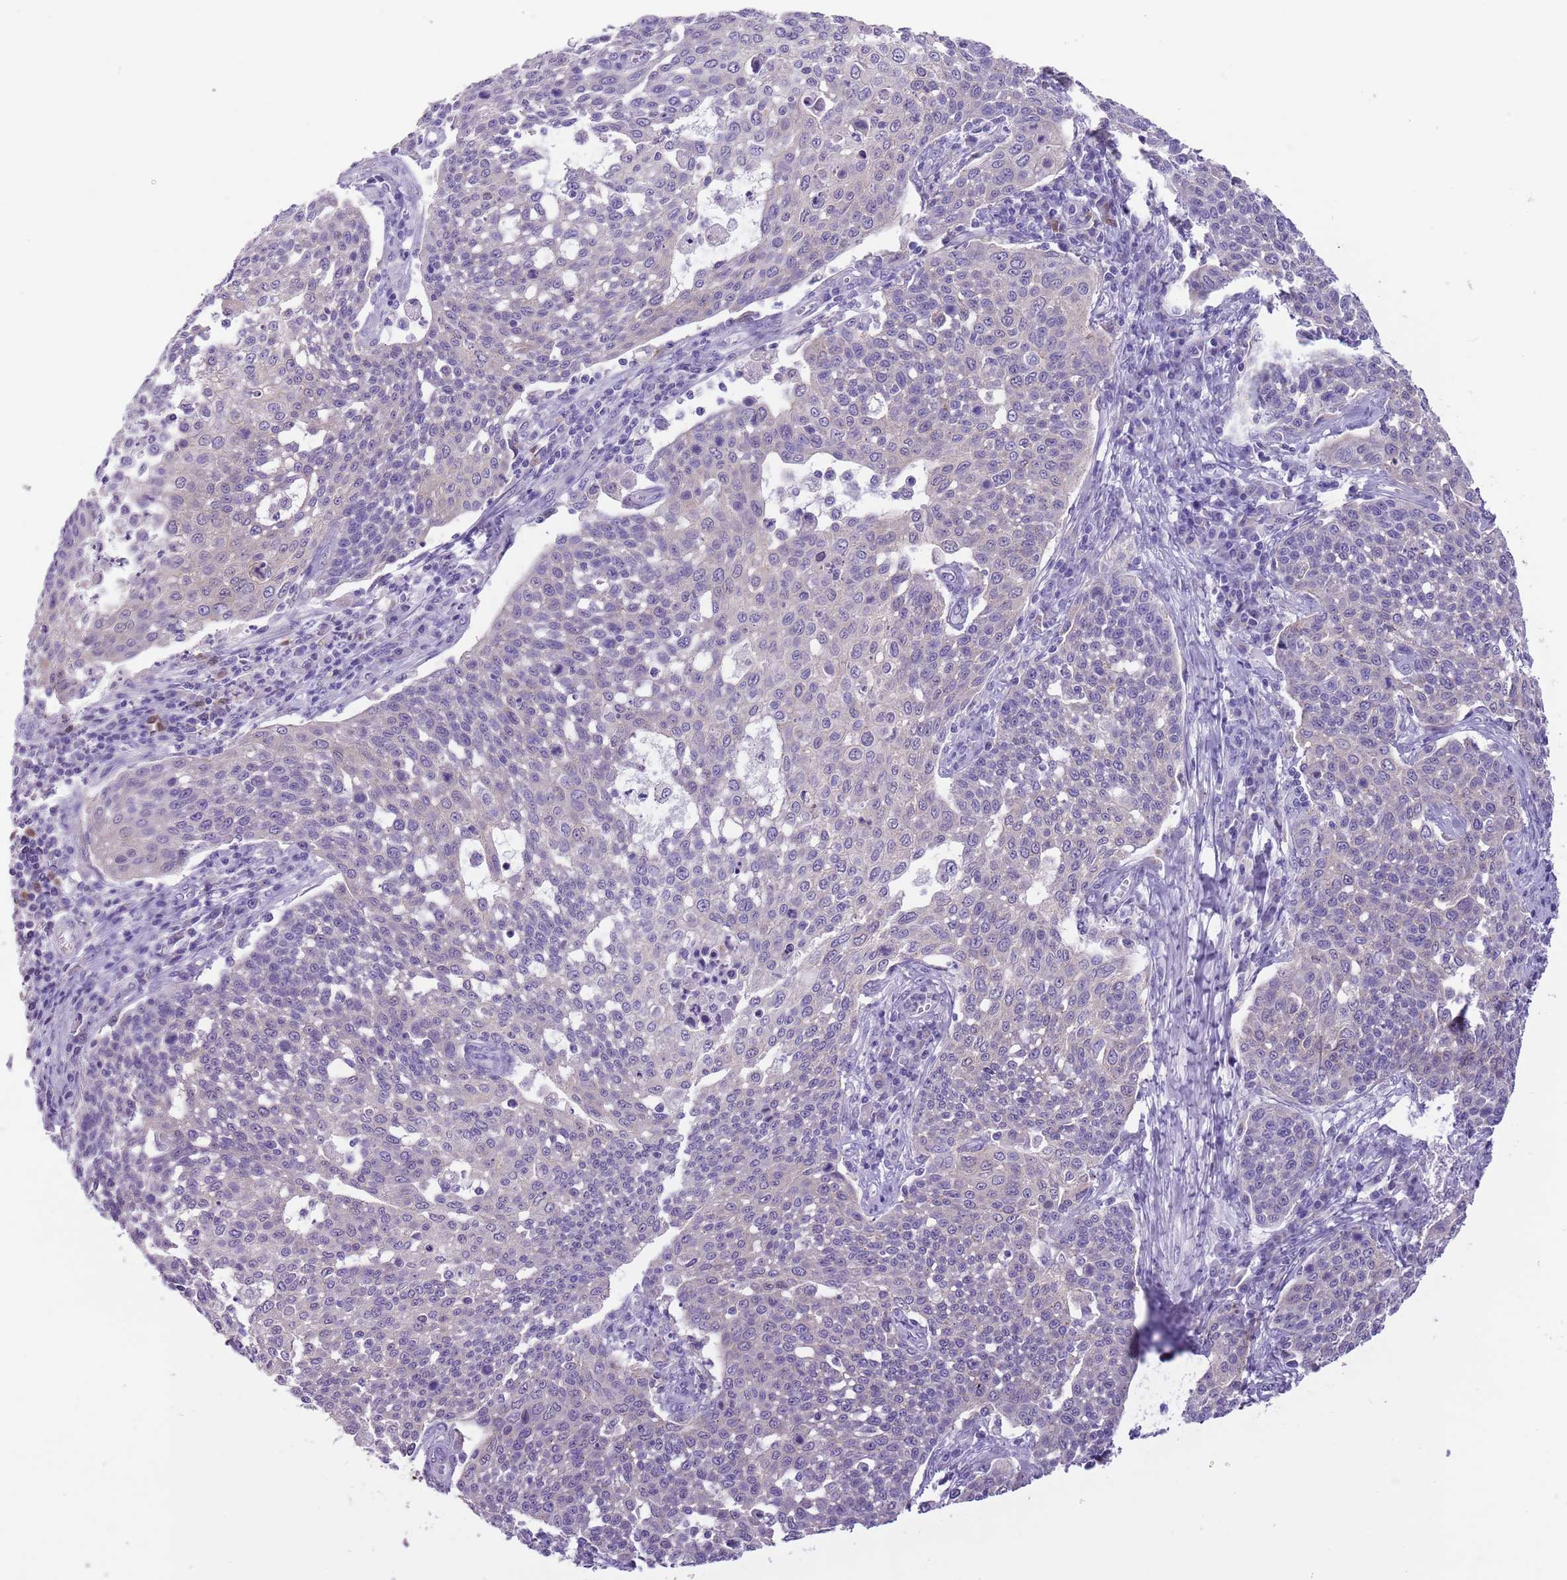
{"staining": {"intensity": "negative", "quantity": "none", "location": "none"}, "tissue": "cervical cancer", "cell_type": "Tumor cells", "image_type": "cancer", "snomed": [{"axis": "morphology", "description": "Squamous cell carcinoma, NOS"}, {"axis": "topography", "description": "Cervix"}], "caption": "This is an immunohistochemistry (IHC) image of human squamous cell carcinoma (cervical). There is no expression in tumor cells.", "gene": "PFKFB2", "patient": {"sex": "female", "age": 34}}